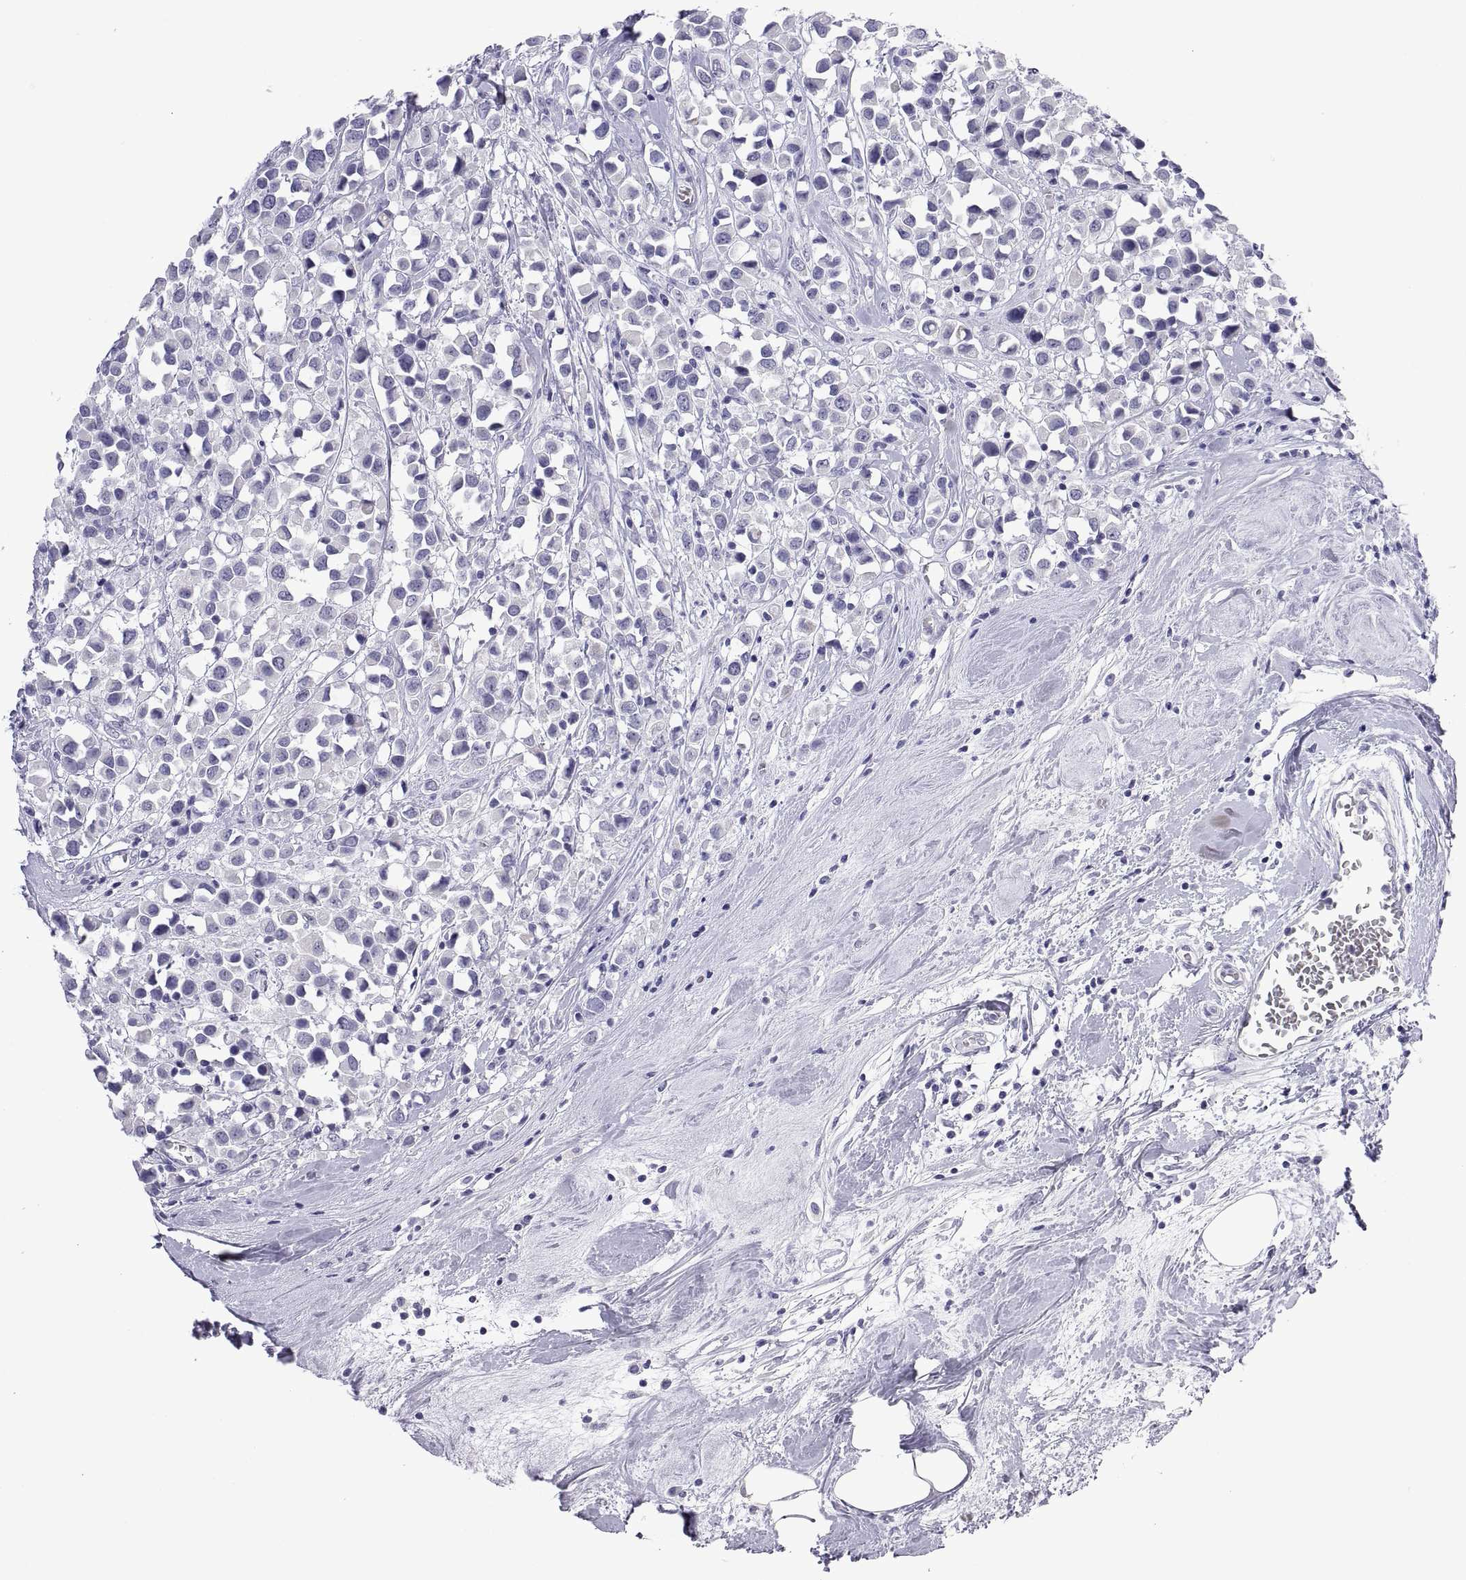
{"staining": {"intensity": "negative", "quantity": "none", "location": "none"}, "tissue": "breast cancer", "cell_type": "Tumor cells", "image_type": "cancer", "snomed": [{"axis": "morphology", "description": "Duct carcinoma"}, {"axis": "topography", "description": "Breast"}], "caption": "This photomicrograph is of breast infiltrating ductal carcinoma stained with immunohistochemistry to label a protein in brown with the nuclei are counter-stained blue. There is no staining in tumor cells. (Brightfield microscopy of DAB IHC at high magnification).", "gene": "VSX2", "patient": {"sex": "female", "age": 61}}